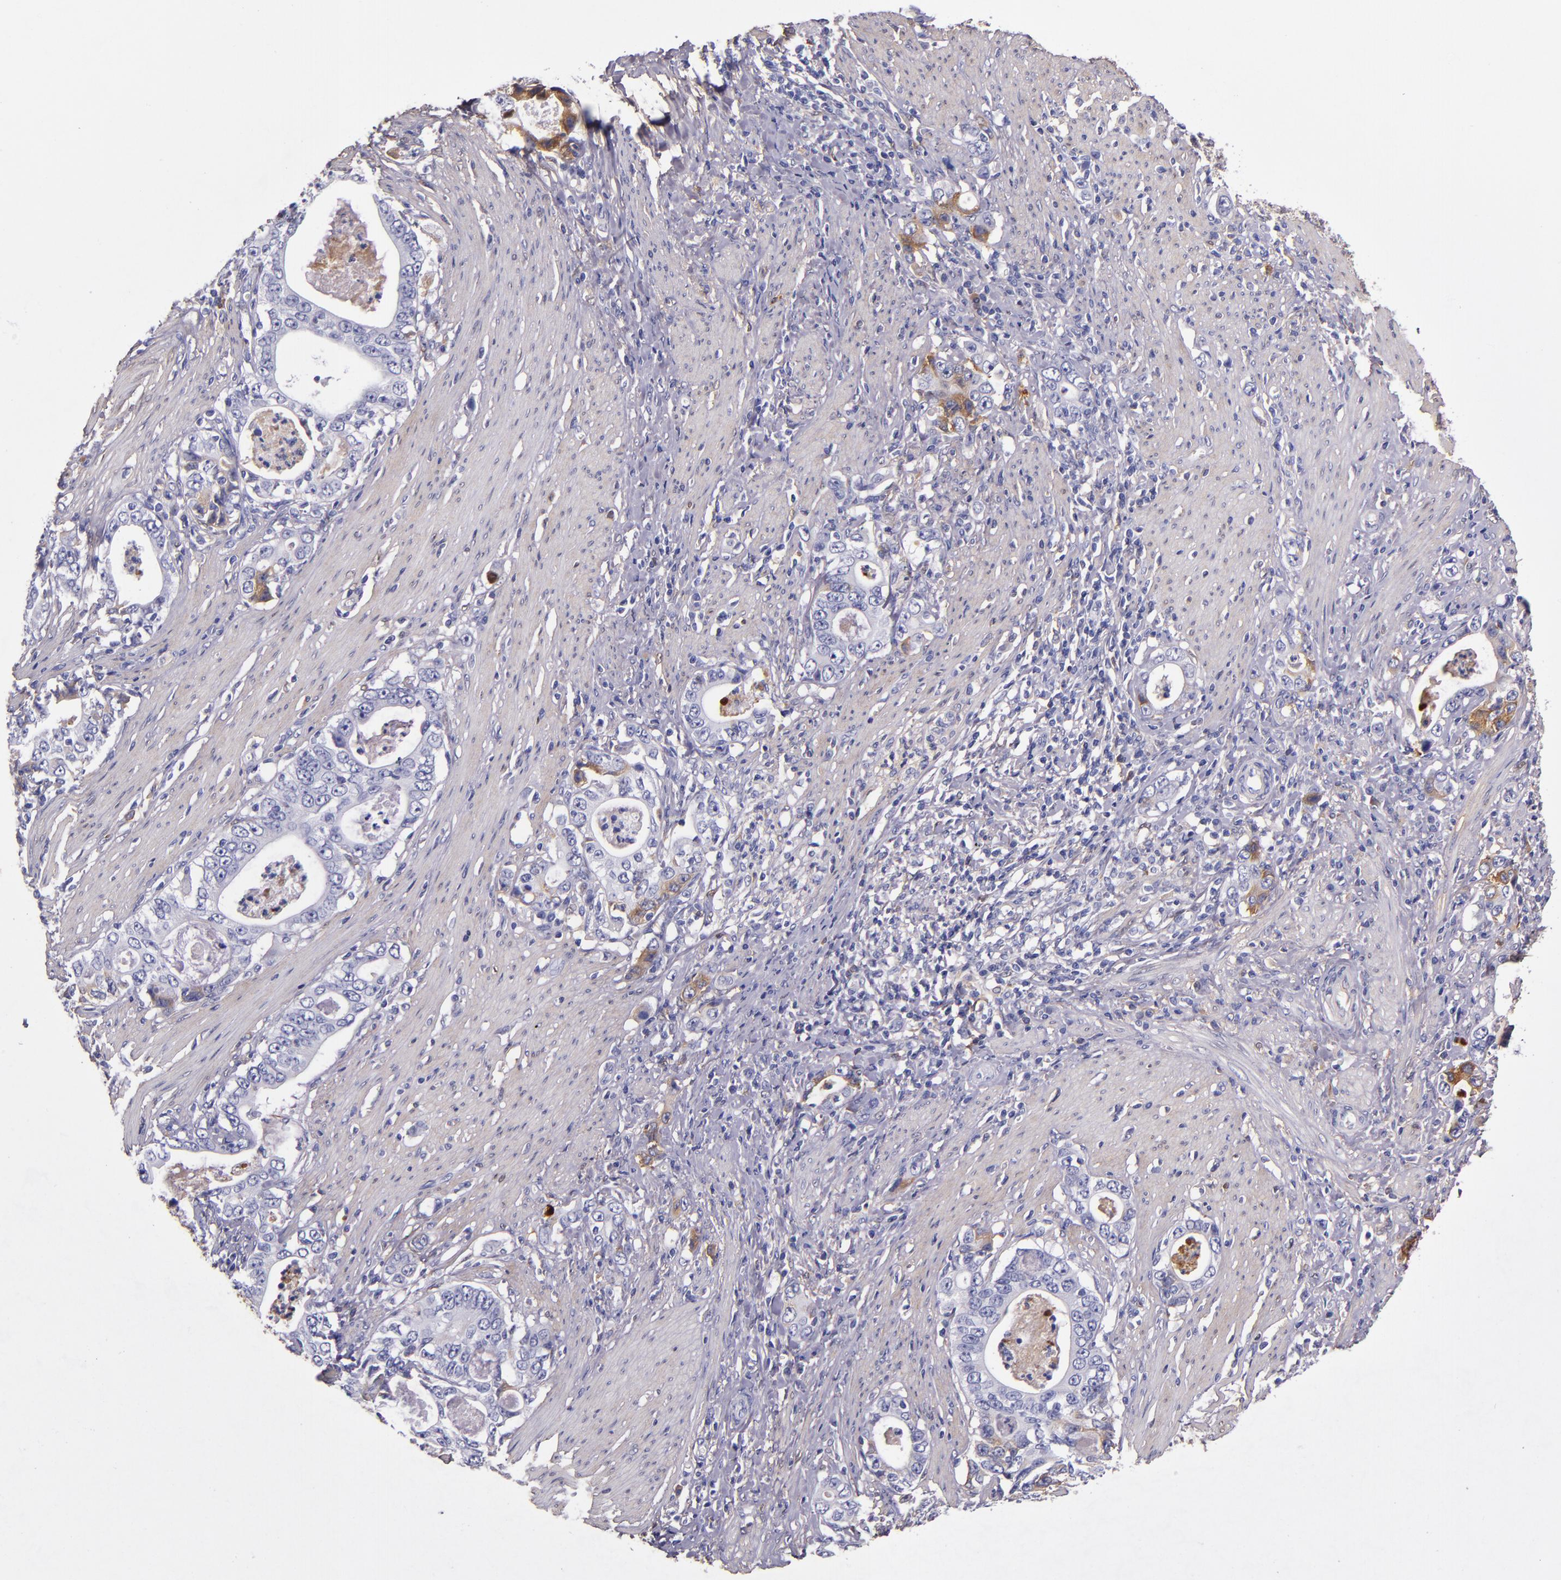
{"staining": {"intensity": "weak", "quantity": "<25%", "location": "cytoplasmic/membranous"}, "tissue": "stomach cancer", "cell_type": "Tumor cells", "image_type": "cancer", "snomed": [{"axis": "morphology", "description": "Adenocarcinoma, NOS"}, {"axis": "topography", "description": "Stomach, lower"}], "caption": "Human stomach cancer (adenocarcinoma) stained for a protein using IHC displays no positivity in tumor cells.", "gene": "CLEC3B", "patient": {"sex": "female", "age": 72}}